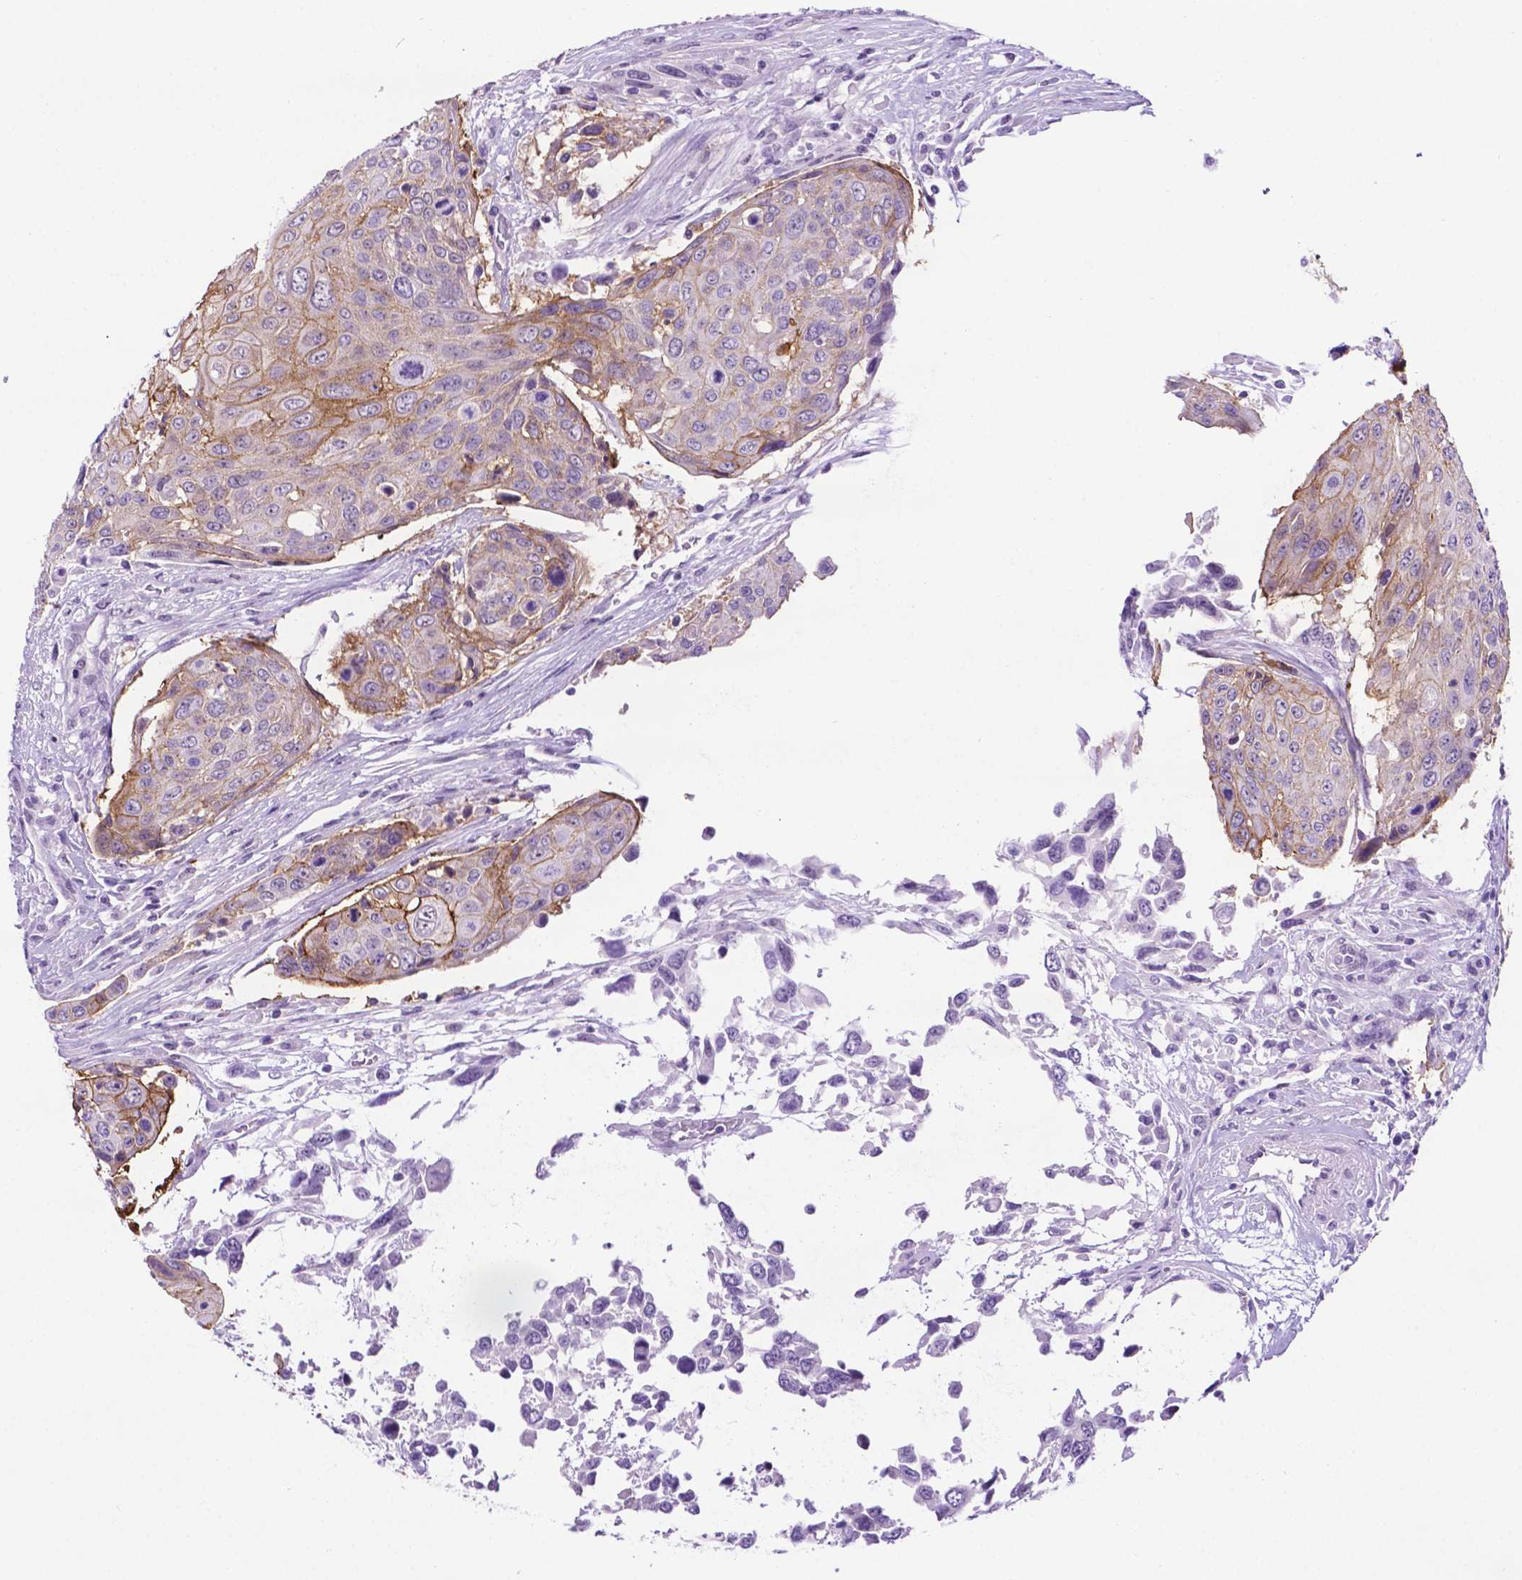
{"staining": {"intensity": "weak", "quantity": "<25%", "location": "cytoplasmic/membranous"}, "tissue": "urothelial cancer", "cell_type": "Tumor cells", "image_type": "cancer", "snomed": [{"axis": "morphology", "description": "Urothelial carcinoma, High grade"}, {"axis": "topography", "description": "Urinary bladder"}], "caption": "IHC of human urothelial cancer shows no expression in tumor cells.", "gene": "TACSTD2", "patient": {"sex": "female", "age": 70}}